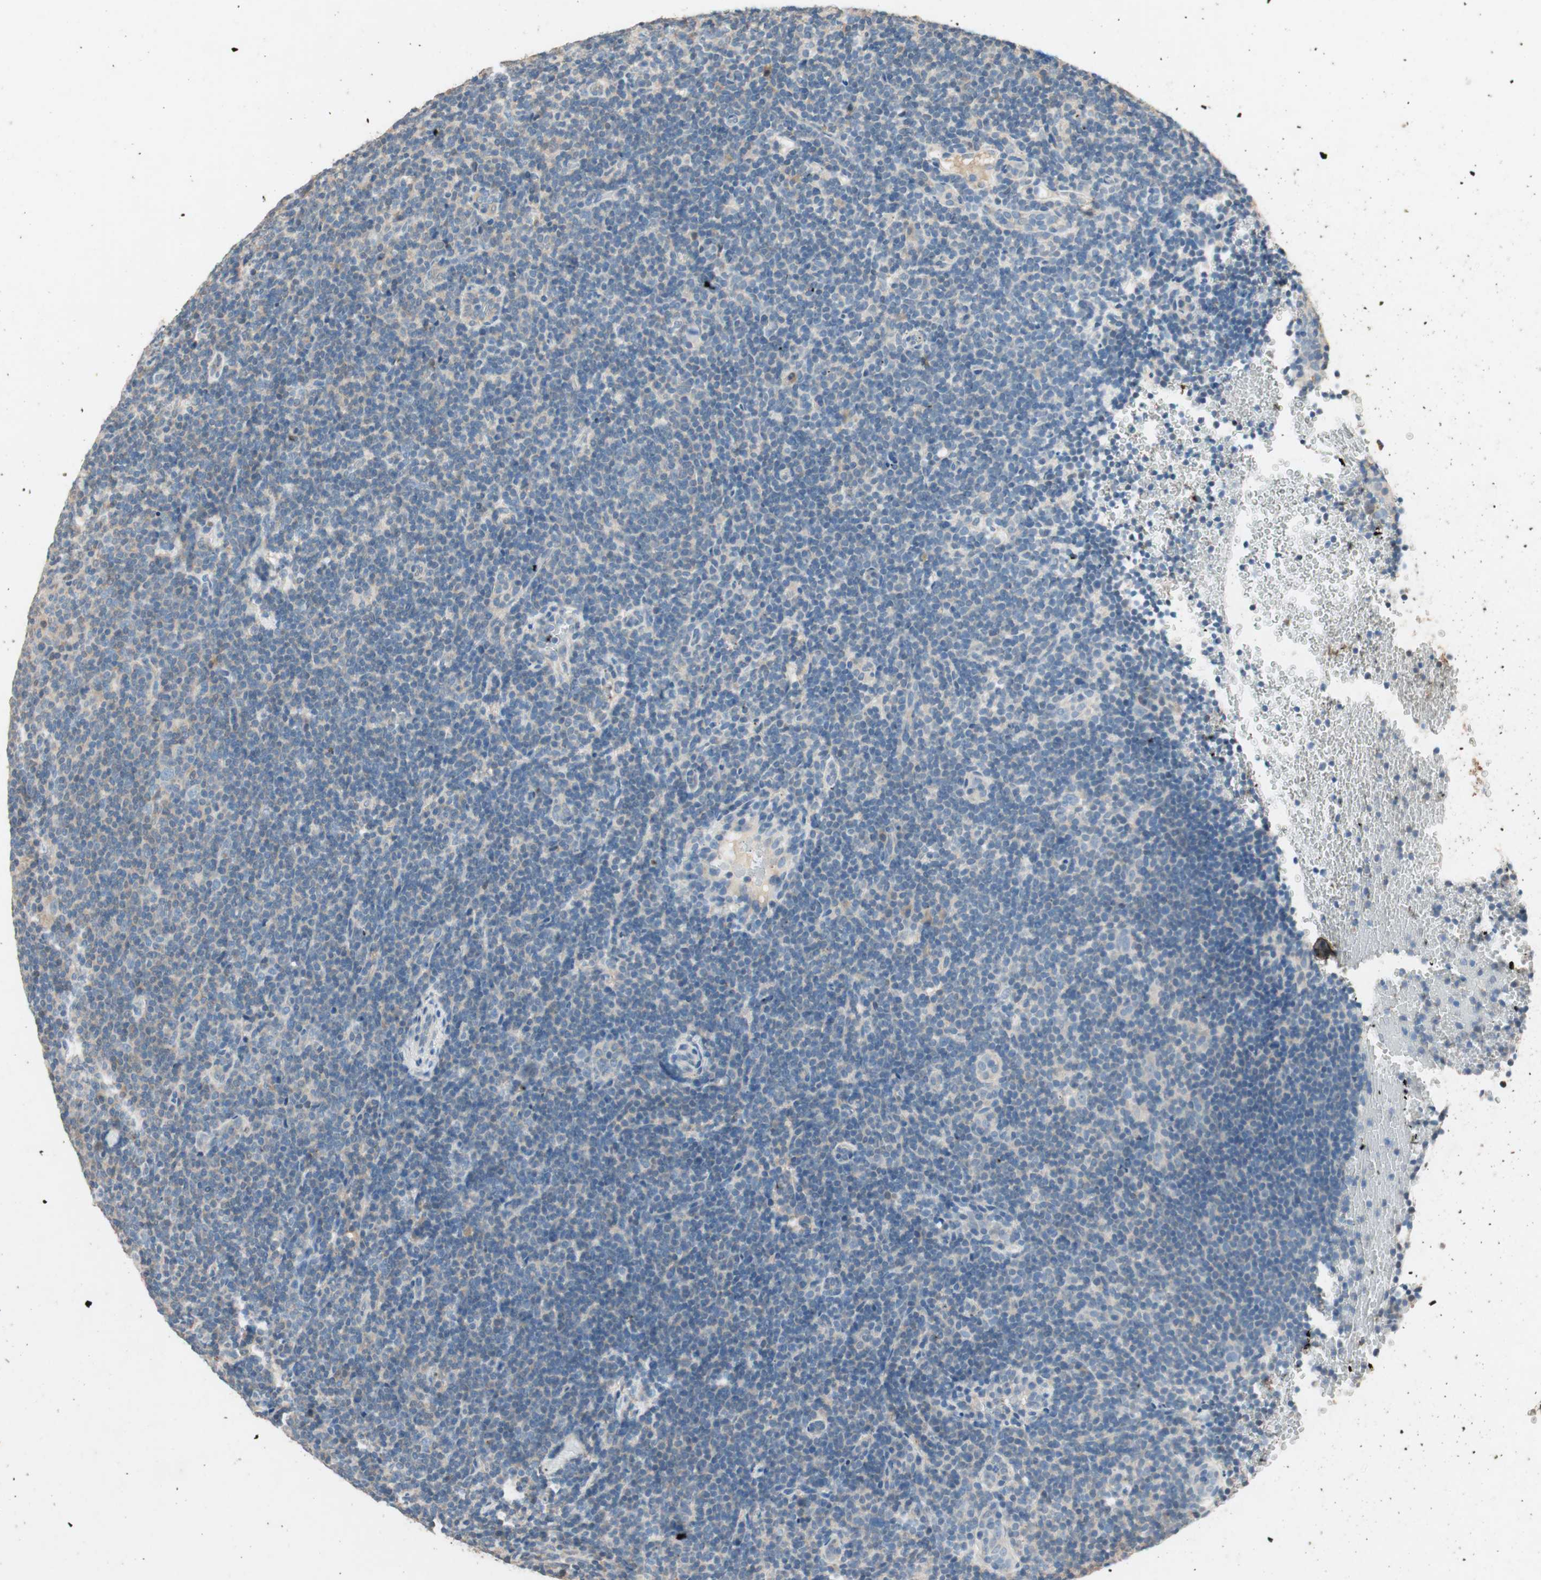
{"staining": {"intensity": "weak", "quantity": "<25%", "location": "cytoplasmic/membranous"}, "tissue": "lymphoma", "cell_type": "Tumor cells", "image_type": "cancer", "snomed": [{"axis": "morphology", "description": "Hodgkin's disease, NOS"}, {"axis": "topography", "description": "Lymph node"}], "caption": "High magnification brightfield microscopy of lymphoma stained with DAB (brown) and counterstained with hematoxylin (blue): tumor cells show no significant staining.", "gene": "SERPINB5", "patient": {"sex": "female", "age": 57}}